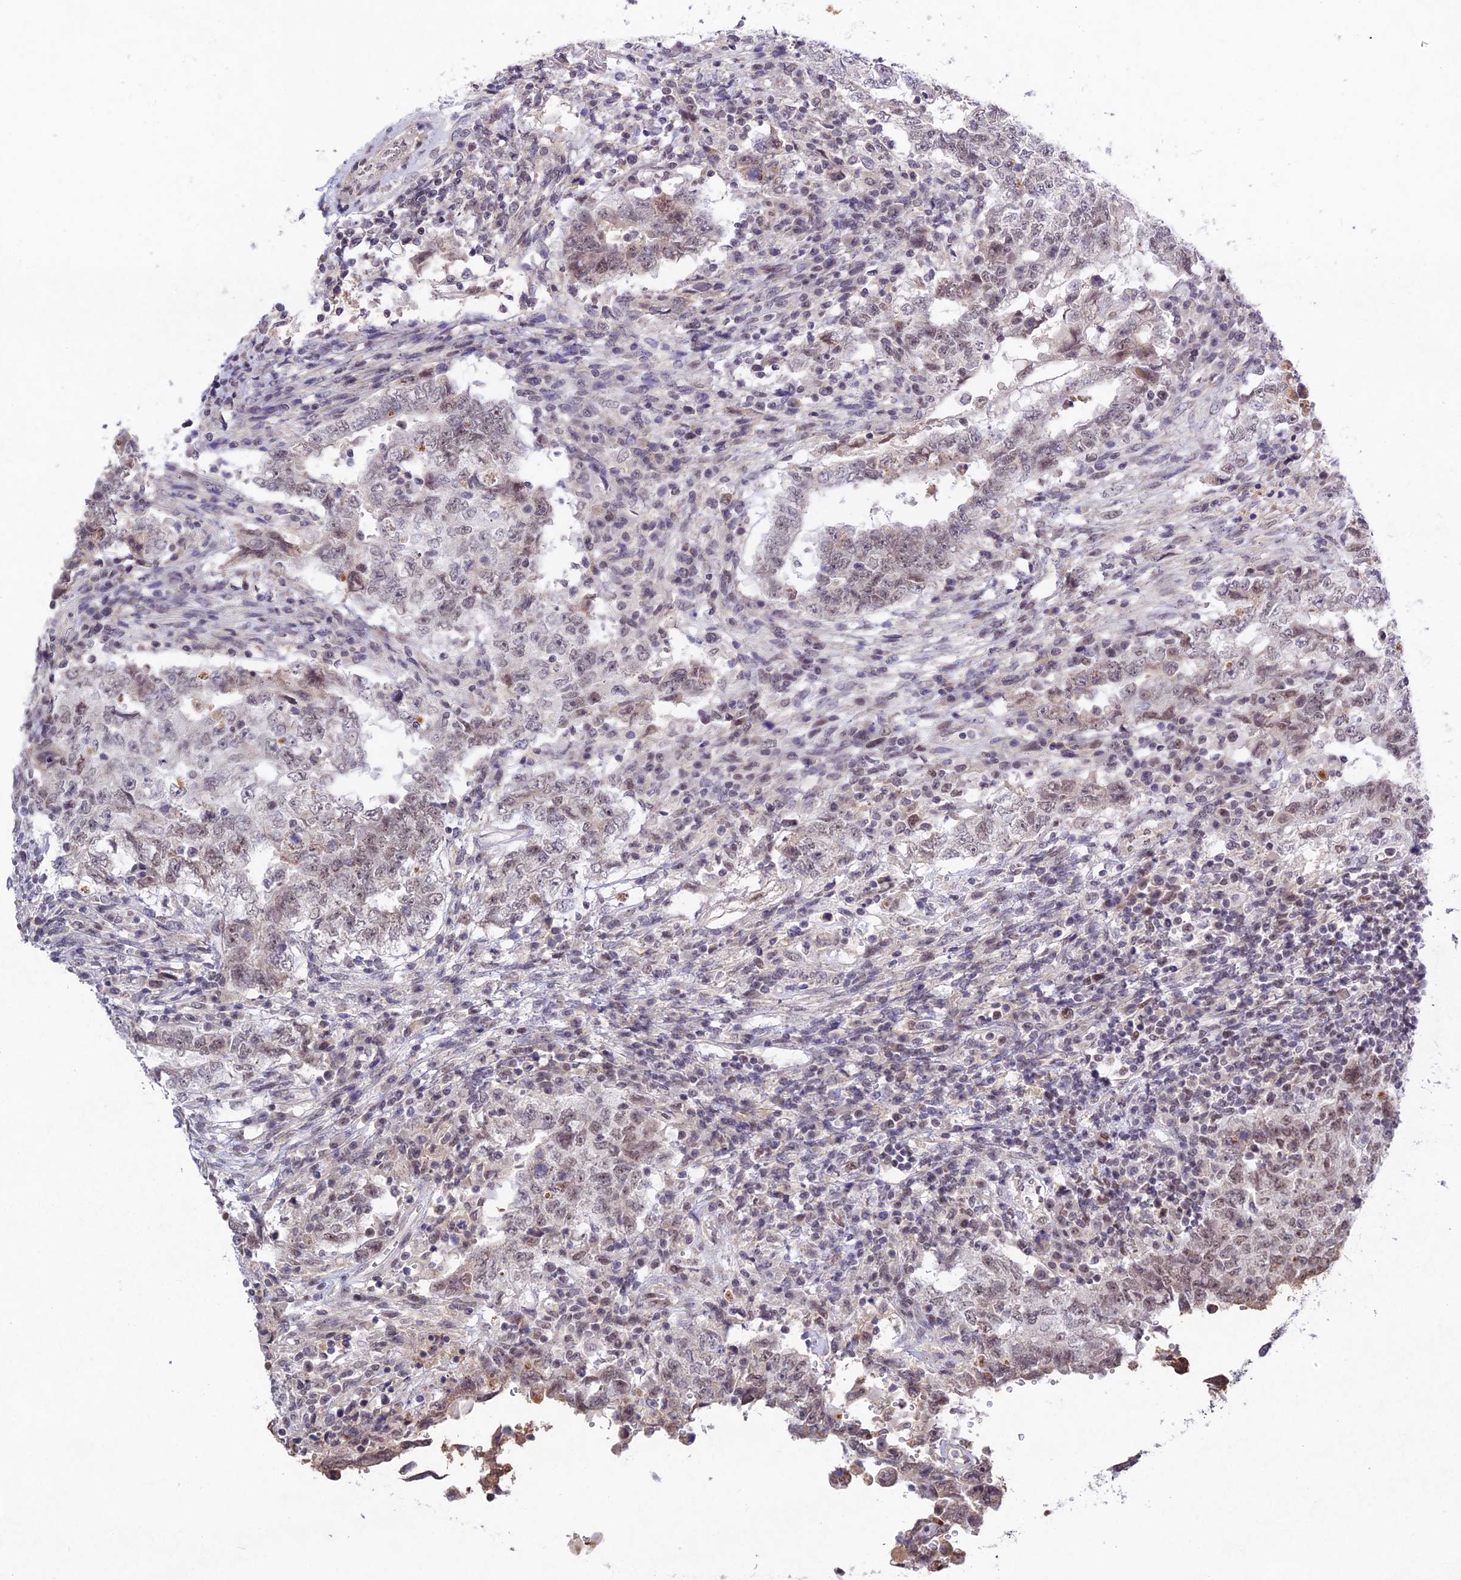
{"staining": {"intensity": "weak", "quantity": "<25%", "location": "nuclear"}, "tissue": "testis cancer", "cell_type": "Tumor cells", "image_type": "cancer", "snomed": [{"axis": "morphology", "description": "Carcinoma, Embryonal, NOS"}, {"axis": "topography", "description": "Testis"}], "caption": "A high-resolution histopathology image shows IHC staining of embryonal carcinoma (testis), which displays no significant expression in tumor cells. (Brightfield microscopy of DAB (3,3'-diaminobenzidine) immunohistochemistry (IHC) at high magnification).", "gene": "RAVER1", "patient": {"sex": "male", "age": 26}}